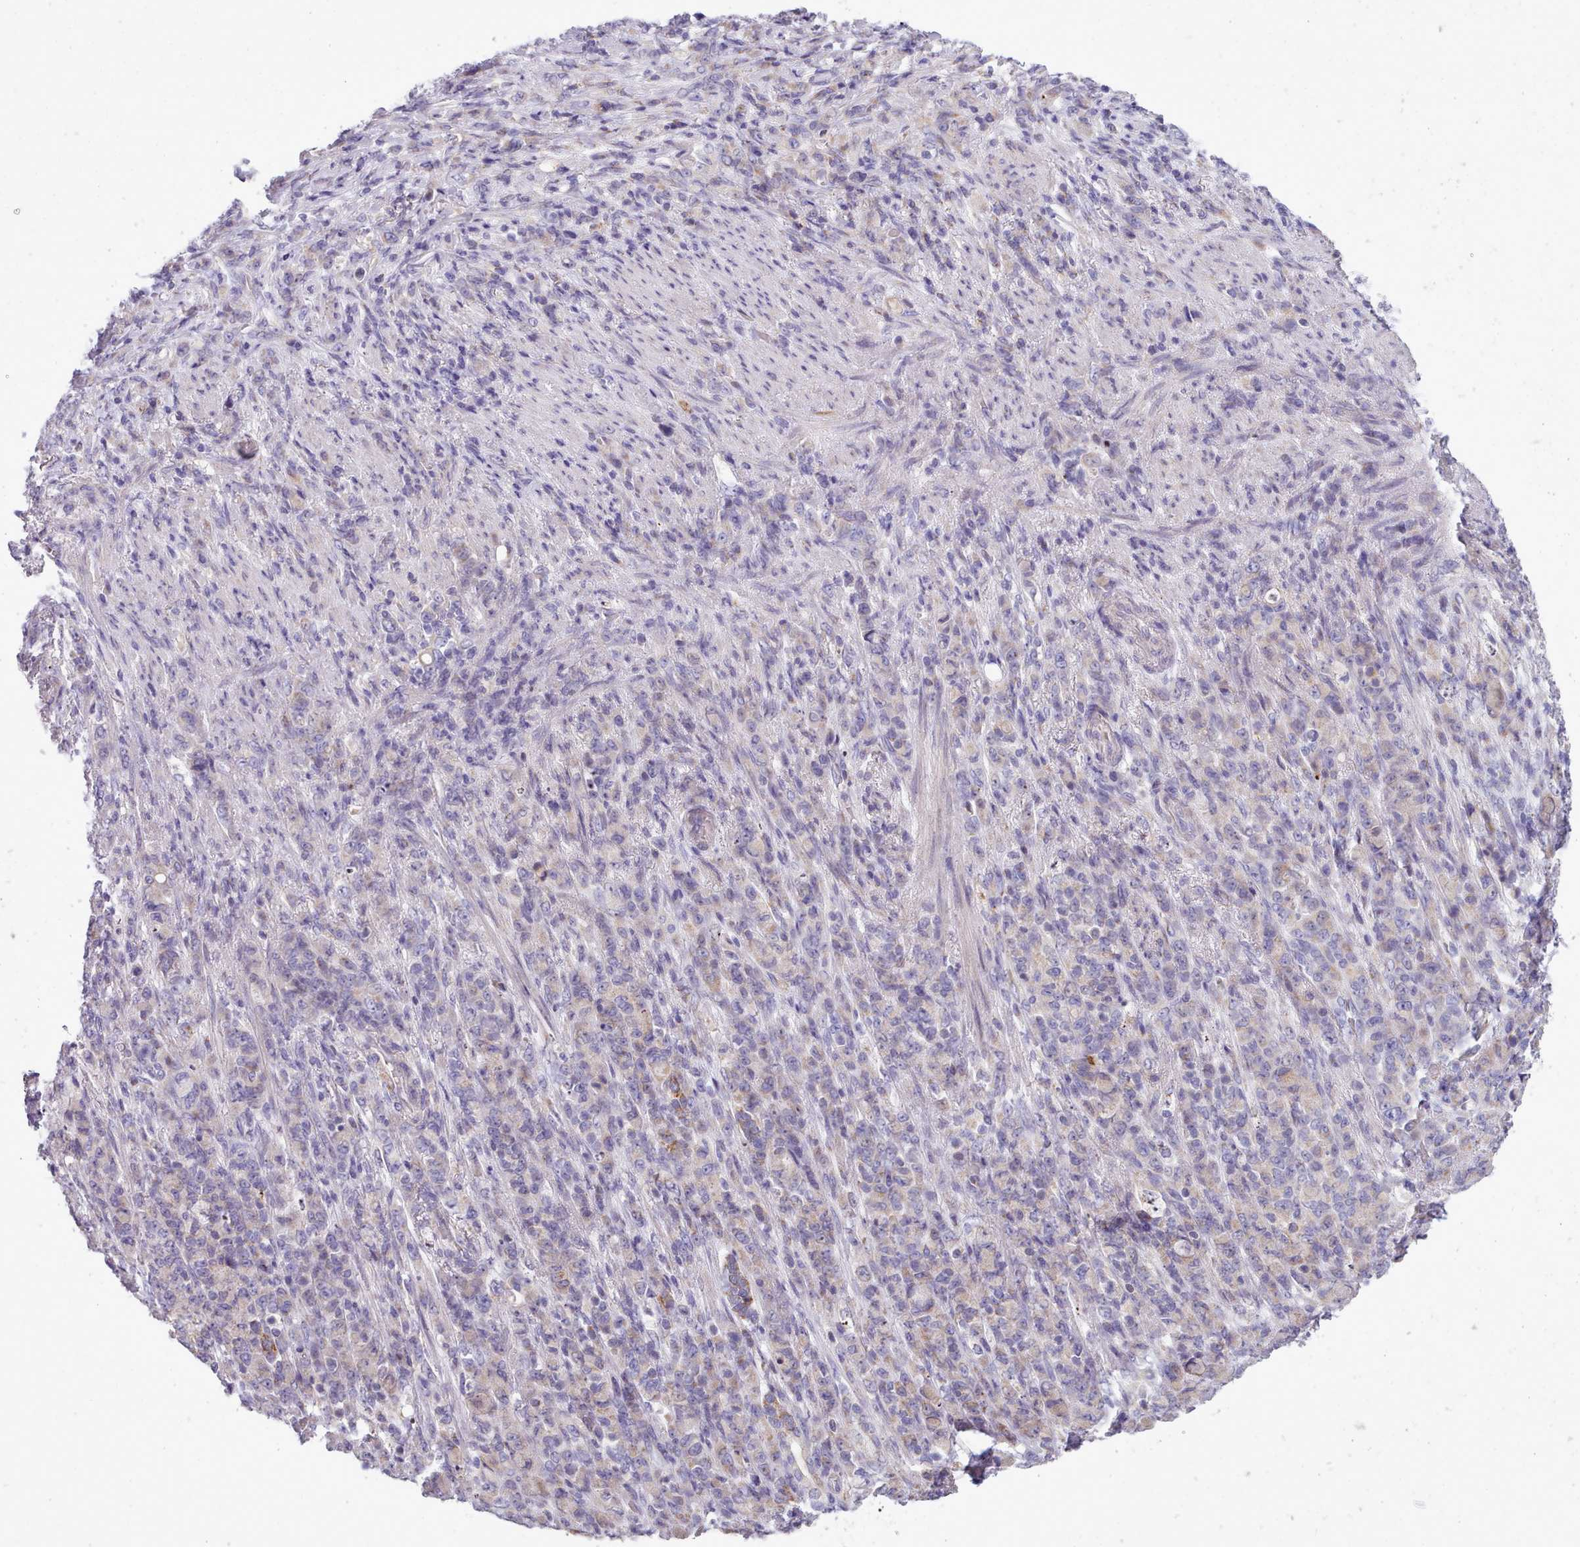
{"staining": {"intensity": "weak", "quantity": "<25%", "location": "cytoplasmic/membranous"}, "tissue": "stomach cancer", "cell_type": "Tumor cells", "image_type": "cancer", "snomed": [{"axis": "morphology", "description": "Adenocarcinoma, NOS"}, {"axis": "topography", "description": "Stomach"}], "caption": "The photomicrograph exhibits no significant staining in tumor cells of stomach cancer.", "gene": "SLC52A3", "patient": {"sex": "female", "age": 79}}